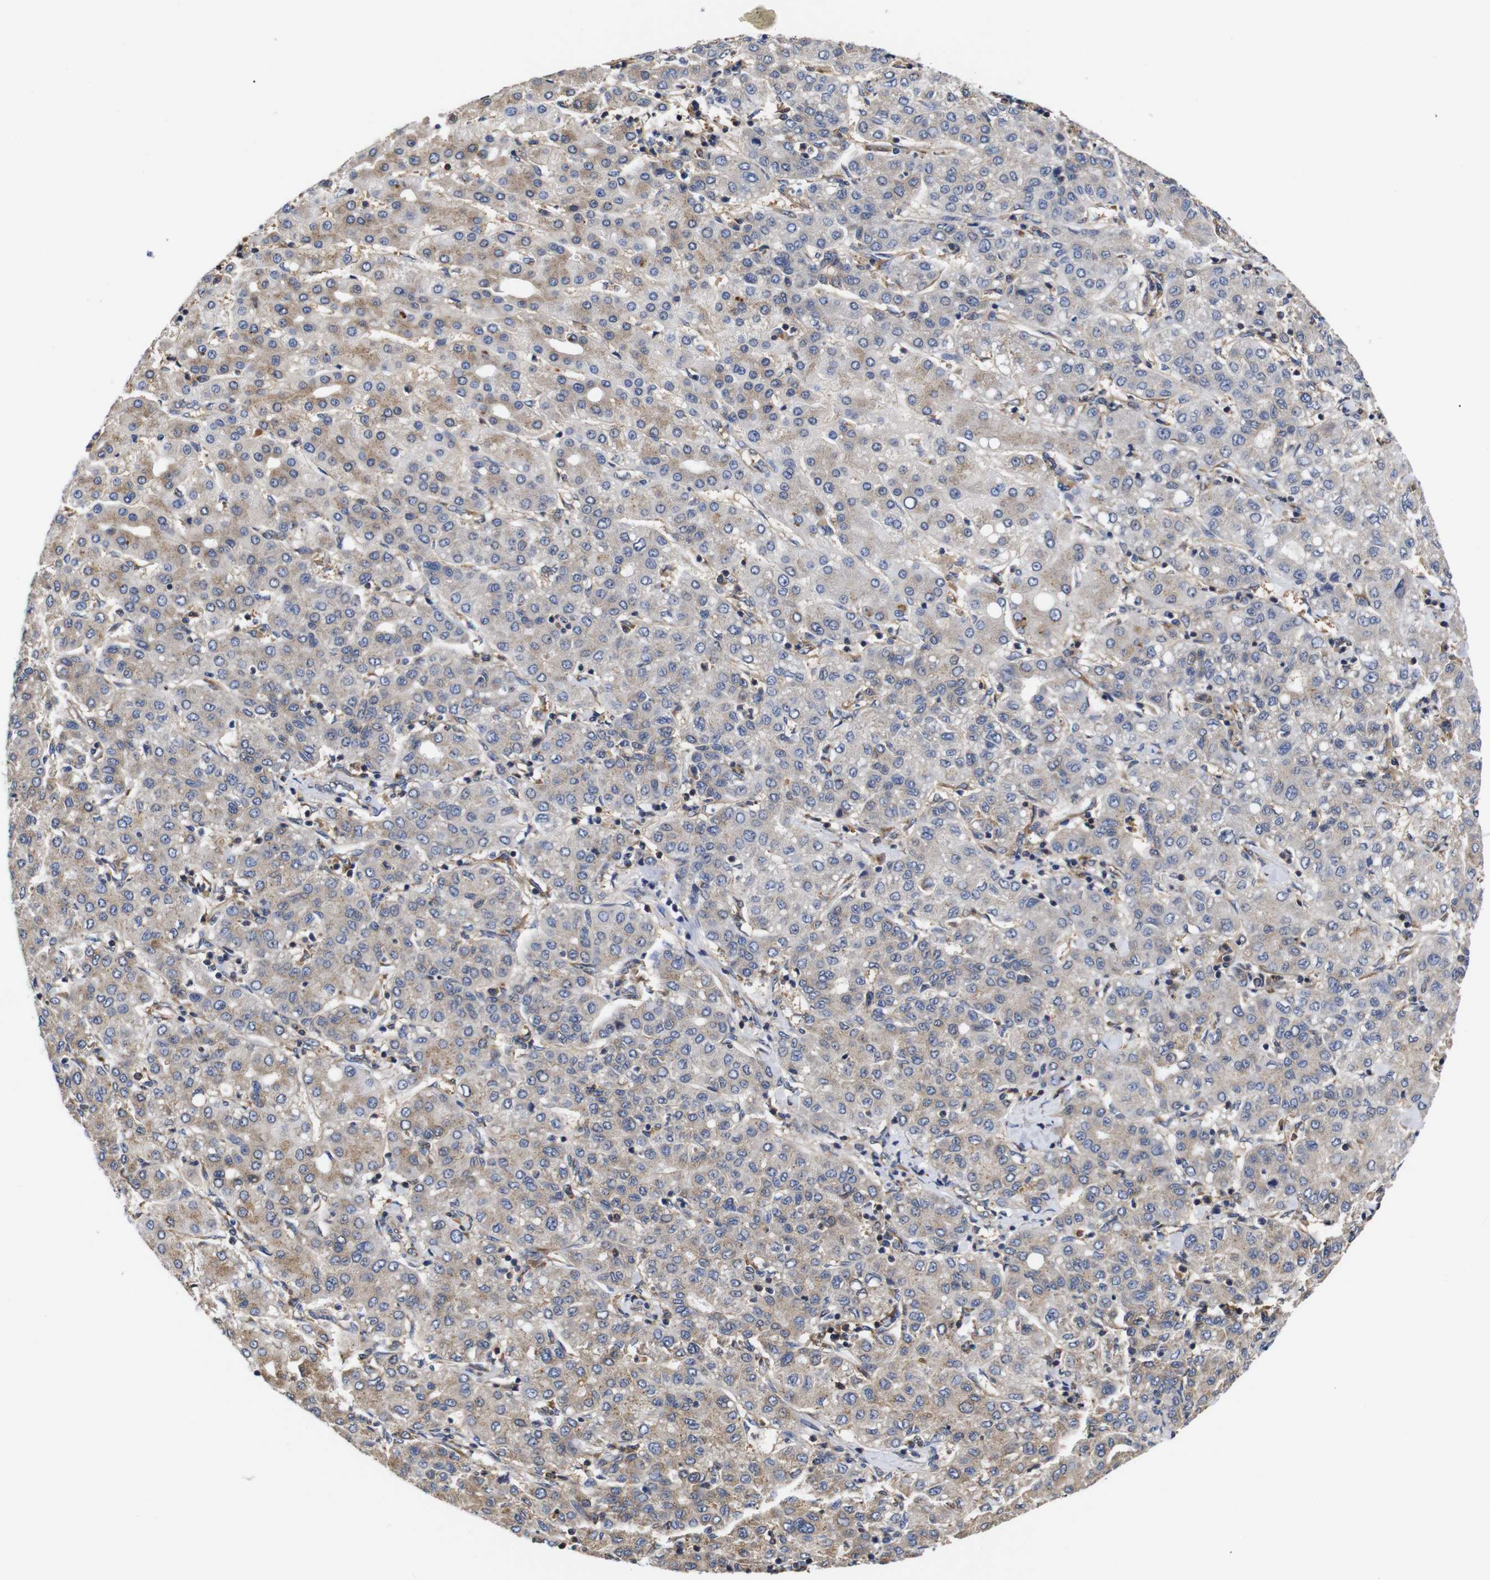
{"staining": {"intensity": "weak", "quantity": "25%-75%", "location": "cytoplasmic/membranous"}, "tissue": "liver cancer", "cell_type": "Tumor cells", "image_type": "cancer", "snomed": [{"axis": "morphology", "description": "Carcinoma, Hepatocellular, NOS"}, {"axis": "topography", "description": "Liver"}], "caption": "Liver cancer (hepatocellular carcinoma) tissue reveals weak cytoplasmic/membranous staining in approximately 25%-75% of tumor cells, visualized by immunohistochemistry.", "gene": "LRRCC1", "patient": {"sex": "male", "age": 65}}